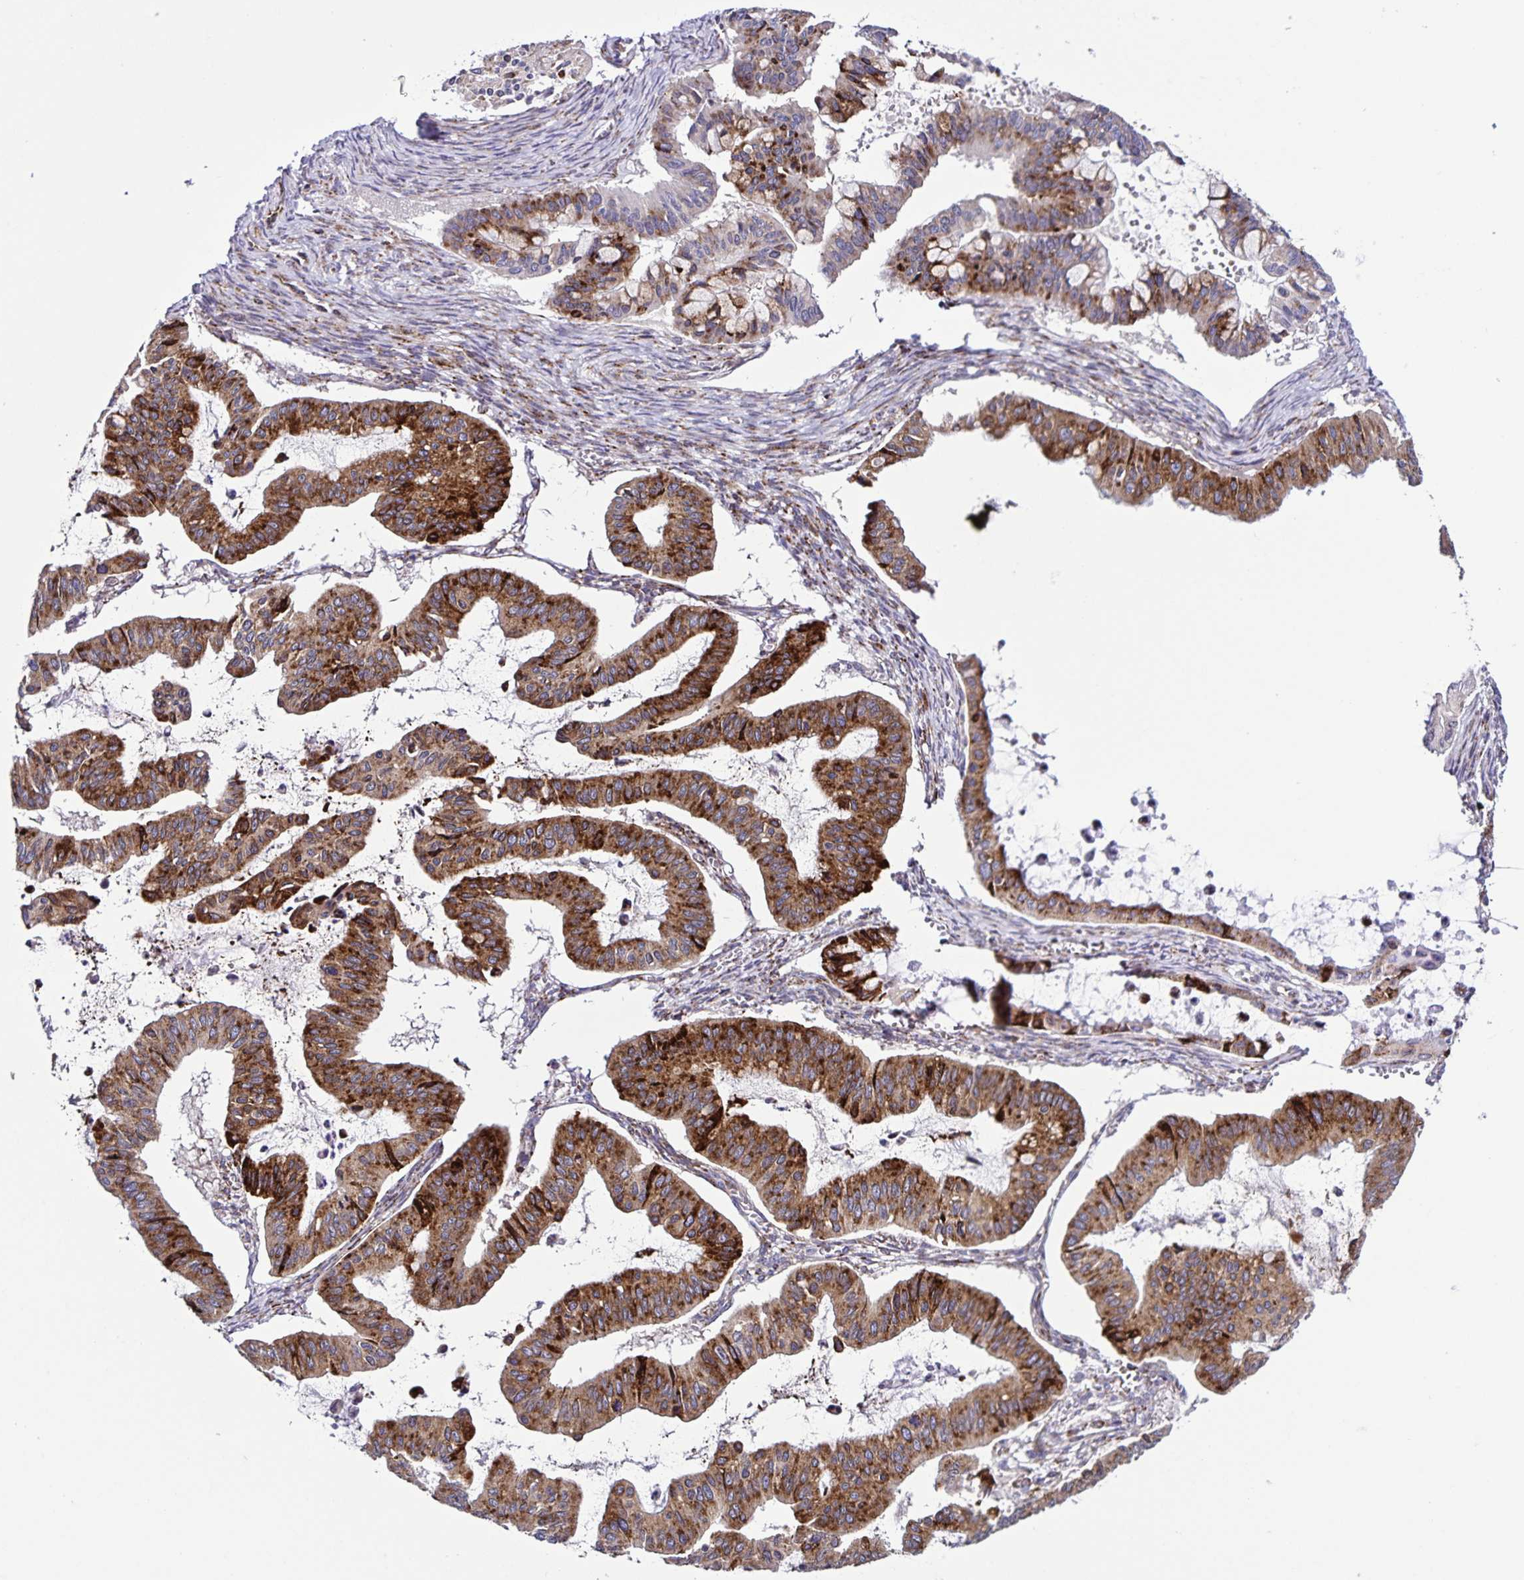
{"staining": {"intensity": "moderate", "quantity": "25%-75%", "location": "cytoplasmic/membranous"}, "tissue": "ovarian cancer", "cell_type": "Tumor cells", "image_type": "cancer", "snomed": [{"axis": "morphology", "description": "Cystadenocarcinoma, mucinous, NOS"}, {"axis": "topography", "description": "Ovary"}], "caption": "Immunohistochemical staining of human ovarian cancer demonstrates medium levels of moderate cytoplasmic/membranous positivity in about 25%-75% of tumor cells. The staining is performed using DAB brown chromogen to label protein expression. The nuclei are counter-stained blue using hematoxylin.", "gene": "OSBPL5", "patient": {"sex": "female", "age": 72}}